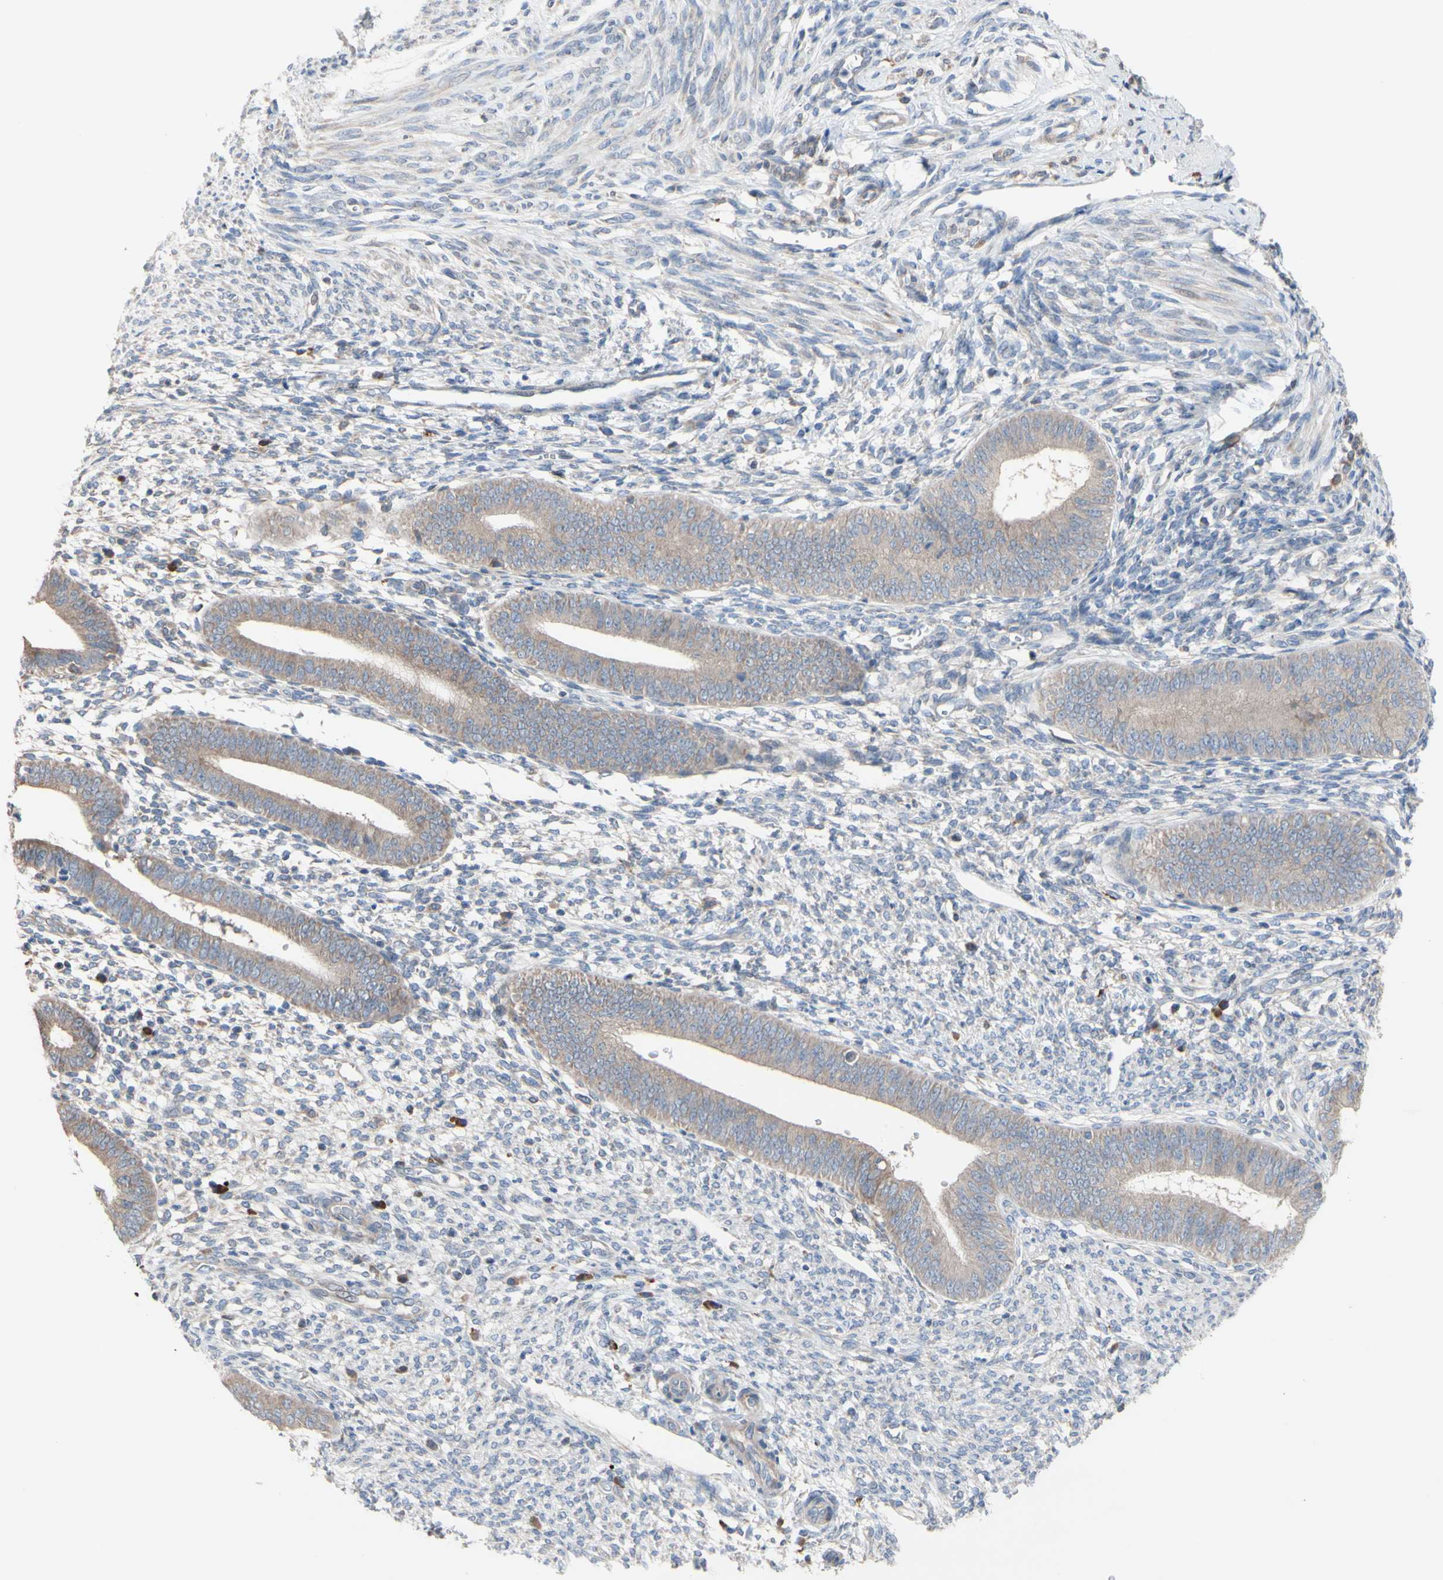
{"staining": {"intensity": "weak", "quantity": "<25%", "location": "cytoplasmic/membranous"}, "tissue": "endometrium", "cell_type": "Cells in endometrial stroma", "image_type": "normal", "snomed": [{"axis": "morphology", "description": "Normal tissue, NOS"}, {"axis": "topography", "description": "Endometrium"}], "caption": "Immunohistochemistry image of benign endometrium: endometrium stained with DAB shows no significant protein staining in cells in endometrial stroma. The staining was performed using DAB to visualize the protein expression in brown, while the nuclei were stained in blue with hematoxylin (Magnification: 20x).", "gene": "TTC14", "patient": {"sex": "female", "age": 35}}